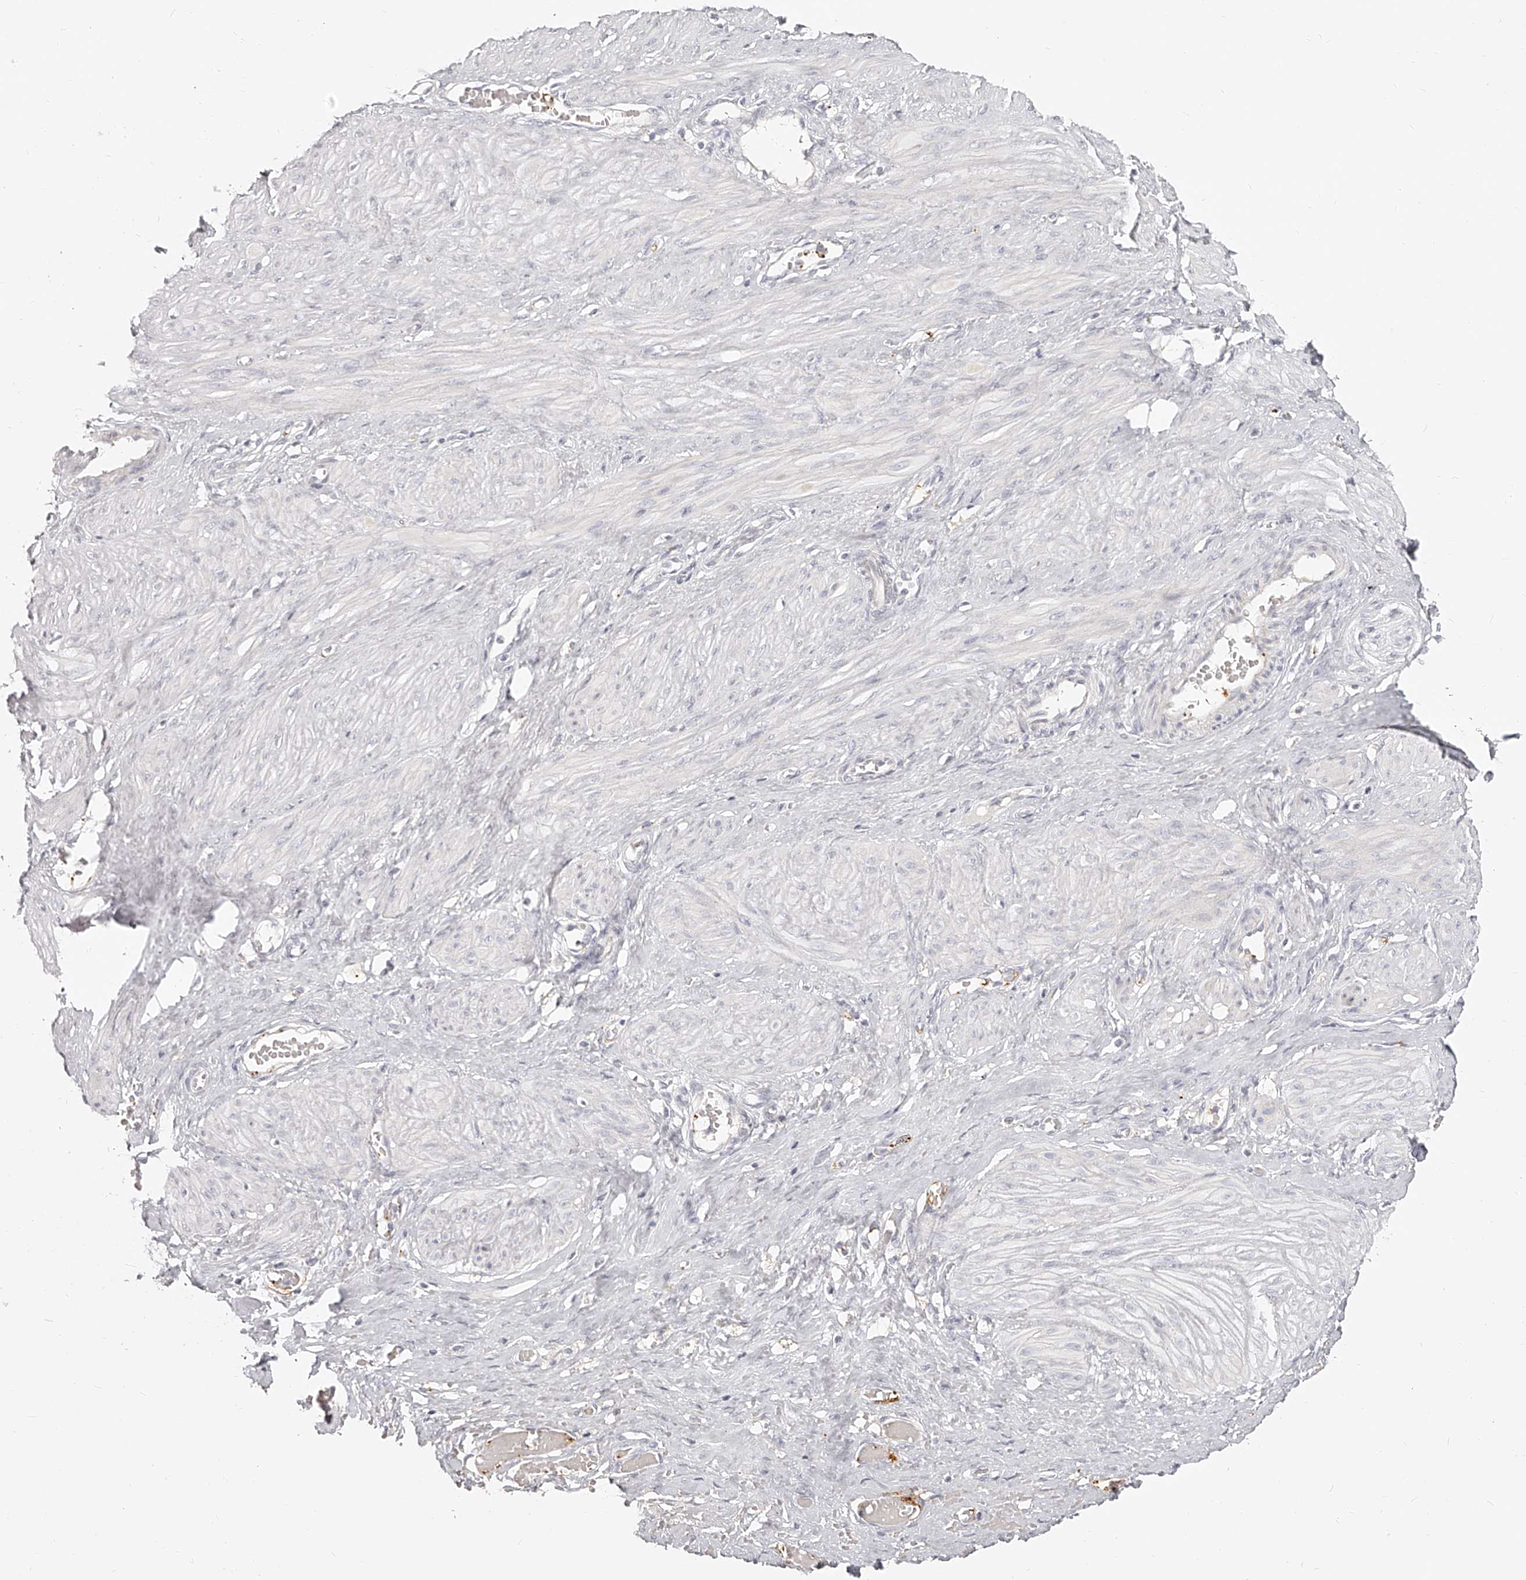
{"staining": {"intensity": "negative", "quantity": "none", "location": "none"}, "tissue": "smooth muscle", "cell_type": "Smooth muscle cells", "image_type": "normal", "snomed": [{"axis": "morphology", "description": "Normal tissue, NOS"}, {"axis": "topography", "description": "Endometrium"}], "caption": "Immunohistochemistry (IHC) histopathology image of unremarkable human smooth muscle stained for a protein (brown), which demonstrates no positivity in smooth muscle cells. (Brightfield microscopy of DAB (3,3'-diaminobenzidine) immunohistochemistry (IHC) at high magnification).", "gene": "ITGB3", "patient": {"sex": "female", "age": 33}}